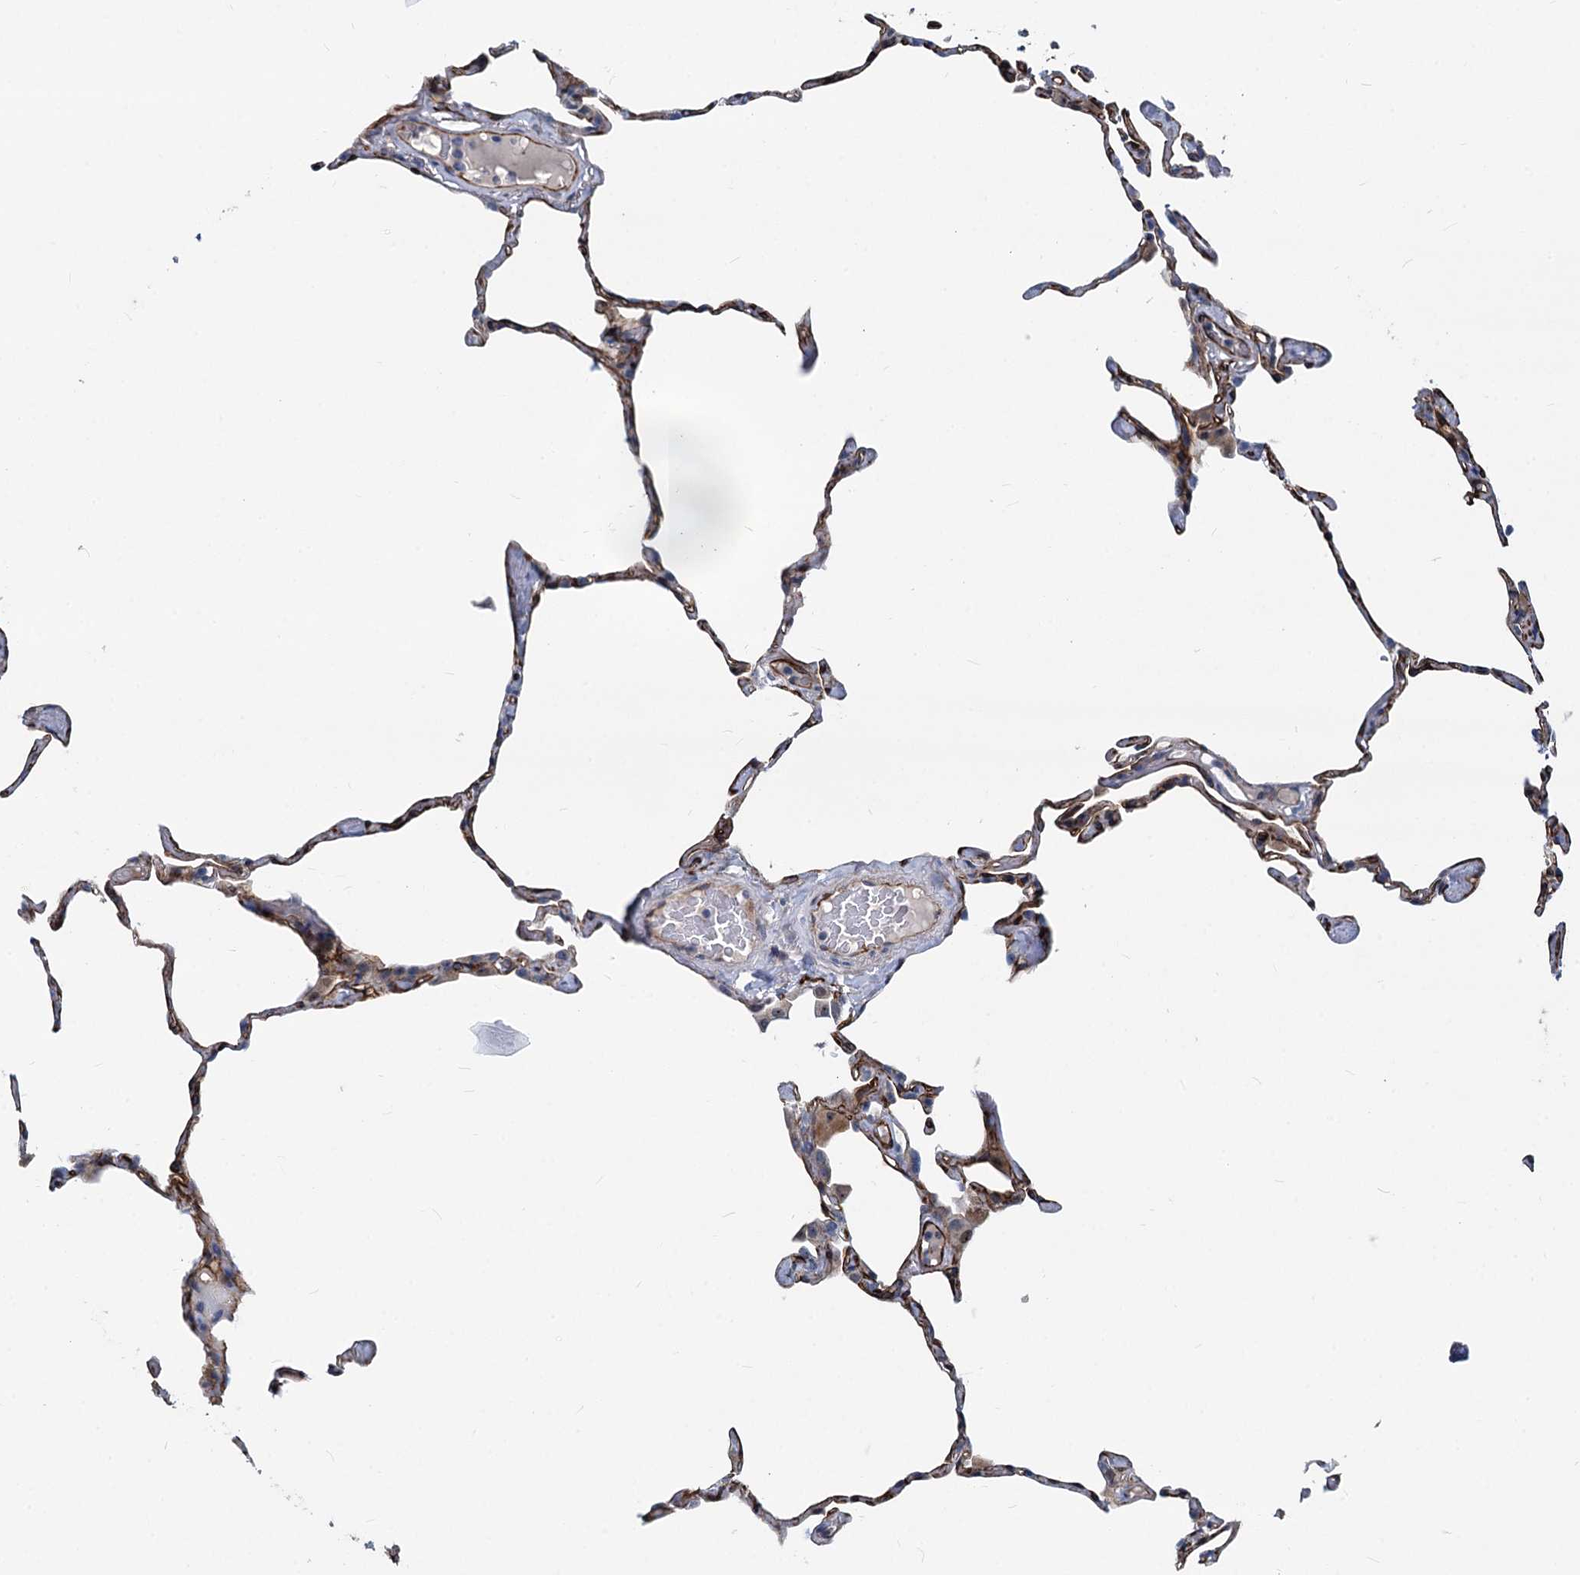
{"staining": {"intensity": "moderate", "quantity": ">75%", "location": "cytoplasmic/membranous"}, "tissue": "lung", "cell_type": "Alveolar cells", "image_type": "normal", "snomed": [{"axis": "morphology", "description": "Normal tissue, NOS"}, {"axis": "topography", "description": "Lung"}], "caption": "Immunohistochemistry (IHC) micrograph of unremarkable human lung stained for a protein (brown), which exhibits medium levels of moderate cytoplasmic/membranous positivity in about >75% of alveolar cells.", "gene": "ASXL3", "patient": {"sex": "male", "age": 65}}